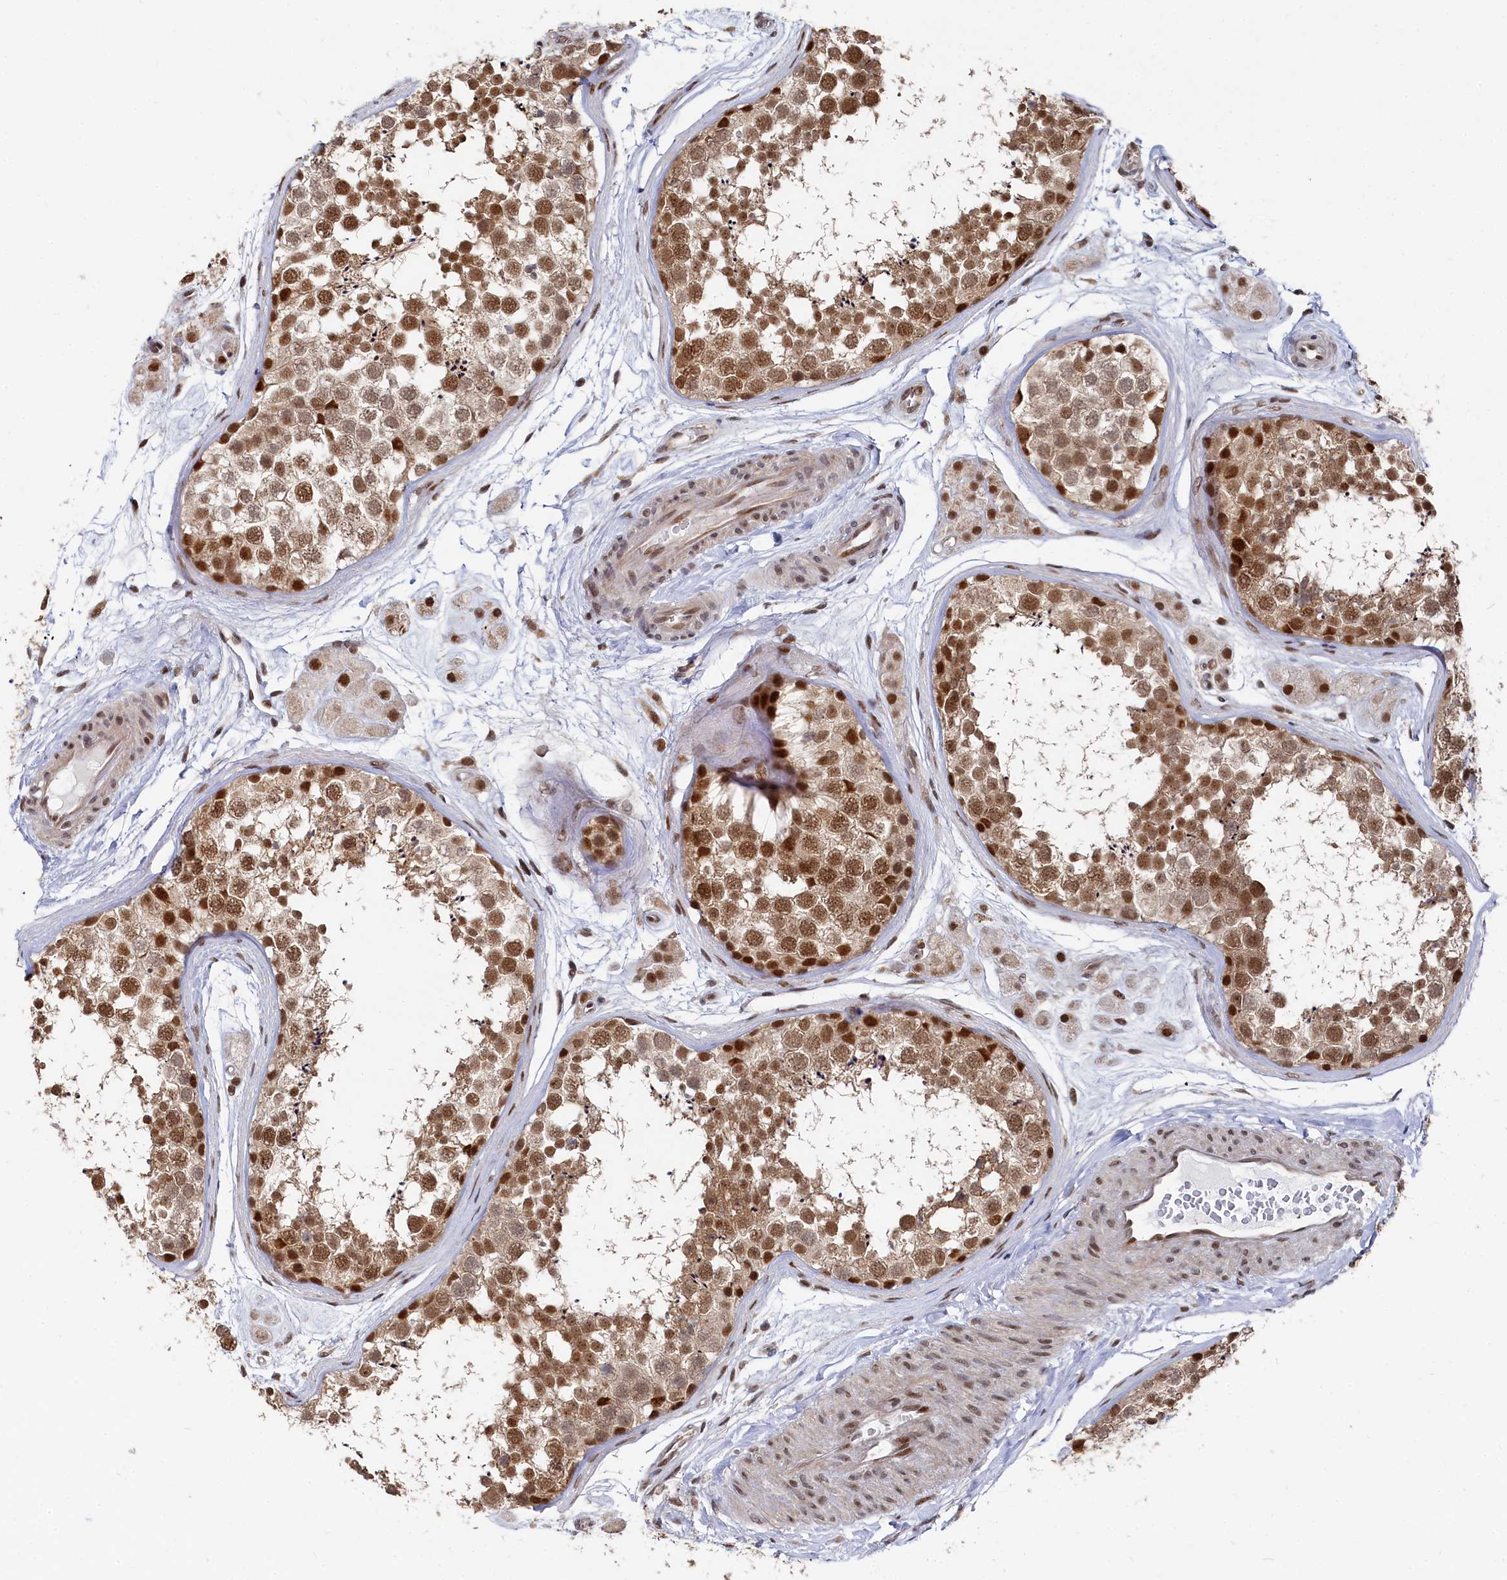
{"staining": {"intensity": "strong", "quantity": ">75%", "location": "cytoplasmic/membranous,nuclear"}, "tissue": "testis", "cell_type": "Cells in seminiferous ducts", "image_type": "normal", "snomed": [{"axis": "morphology", "description": "Normal tissue, NOS"}, {"axis": "topography", "description": "Testis"}], "caption": "The immunohistochemical stain highlights strong cytoplasmic/membranous,nuclear staining in cells in seminiferous ducts of benign testis.", "gene": "BUB3", "patient": {"sex": "male", "age": 56}}